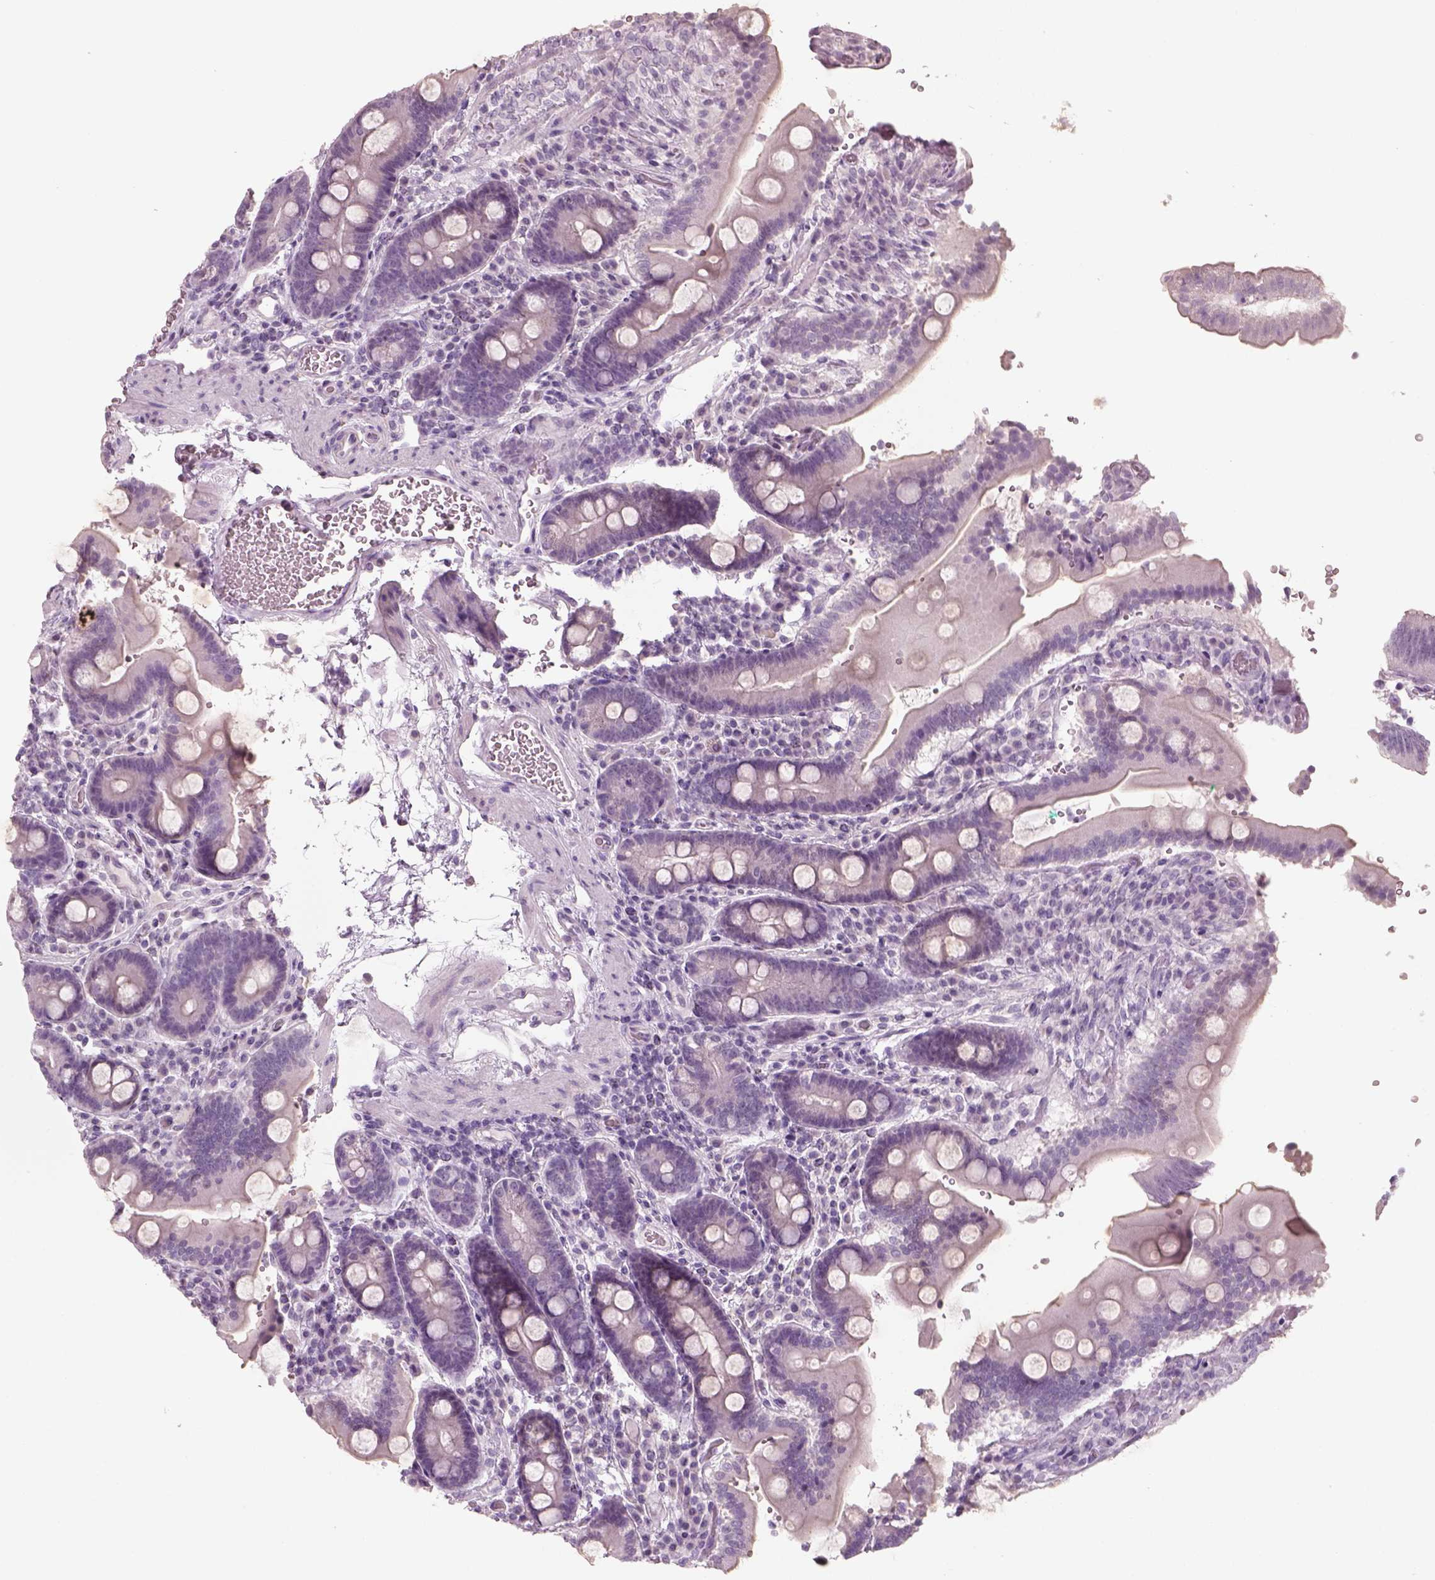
{"staining": {"intensity": "negative", "quantity": "none", "location": "none"}, "tissue": "duodenum", "cell_type": "Glandular cells", "image_type": "normal", "snomed": [{"axis": "morphology", "description": "Normal tissue, NOS"}, {"axis": "topography", "description": "Duodenum"}], "caption": "This is an immunohistochemistry (IHC) image of benign duodenum. There is no staining in glandular cells.", "gene": "SLC6A2", "patient": {"sex": "female", "age": 62}}